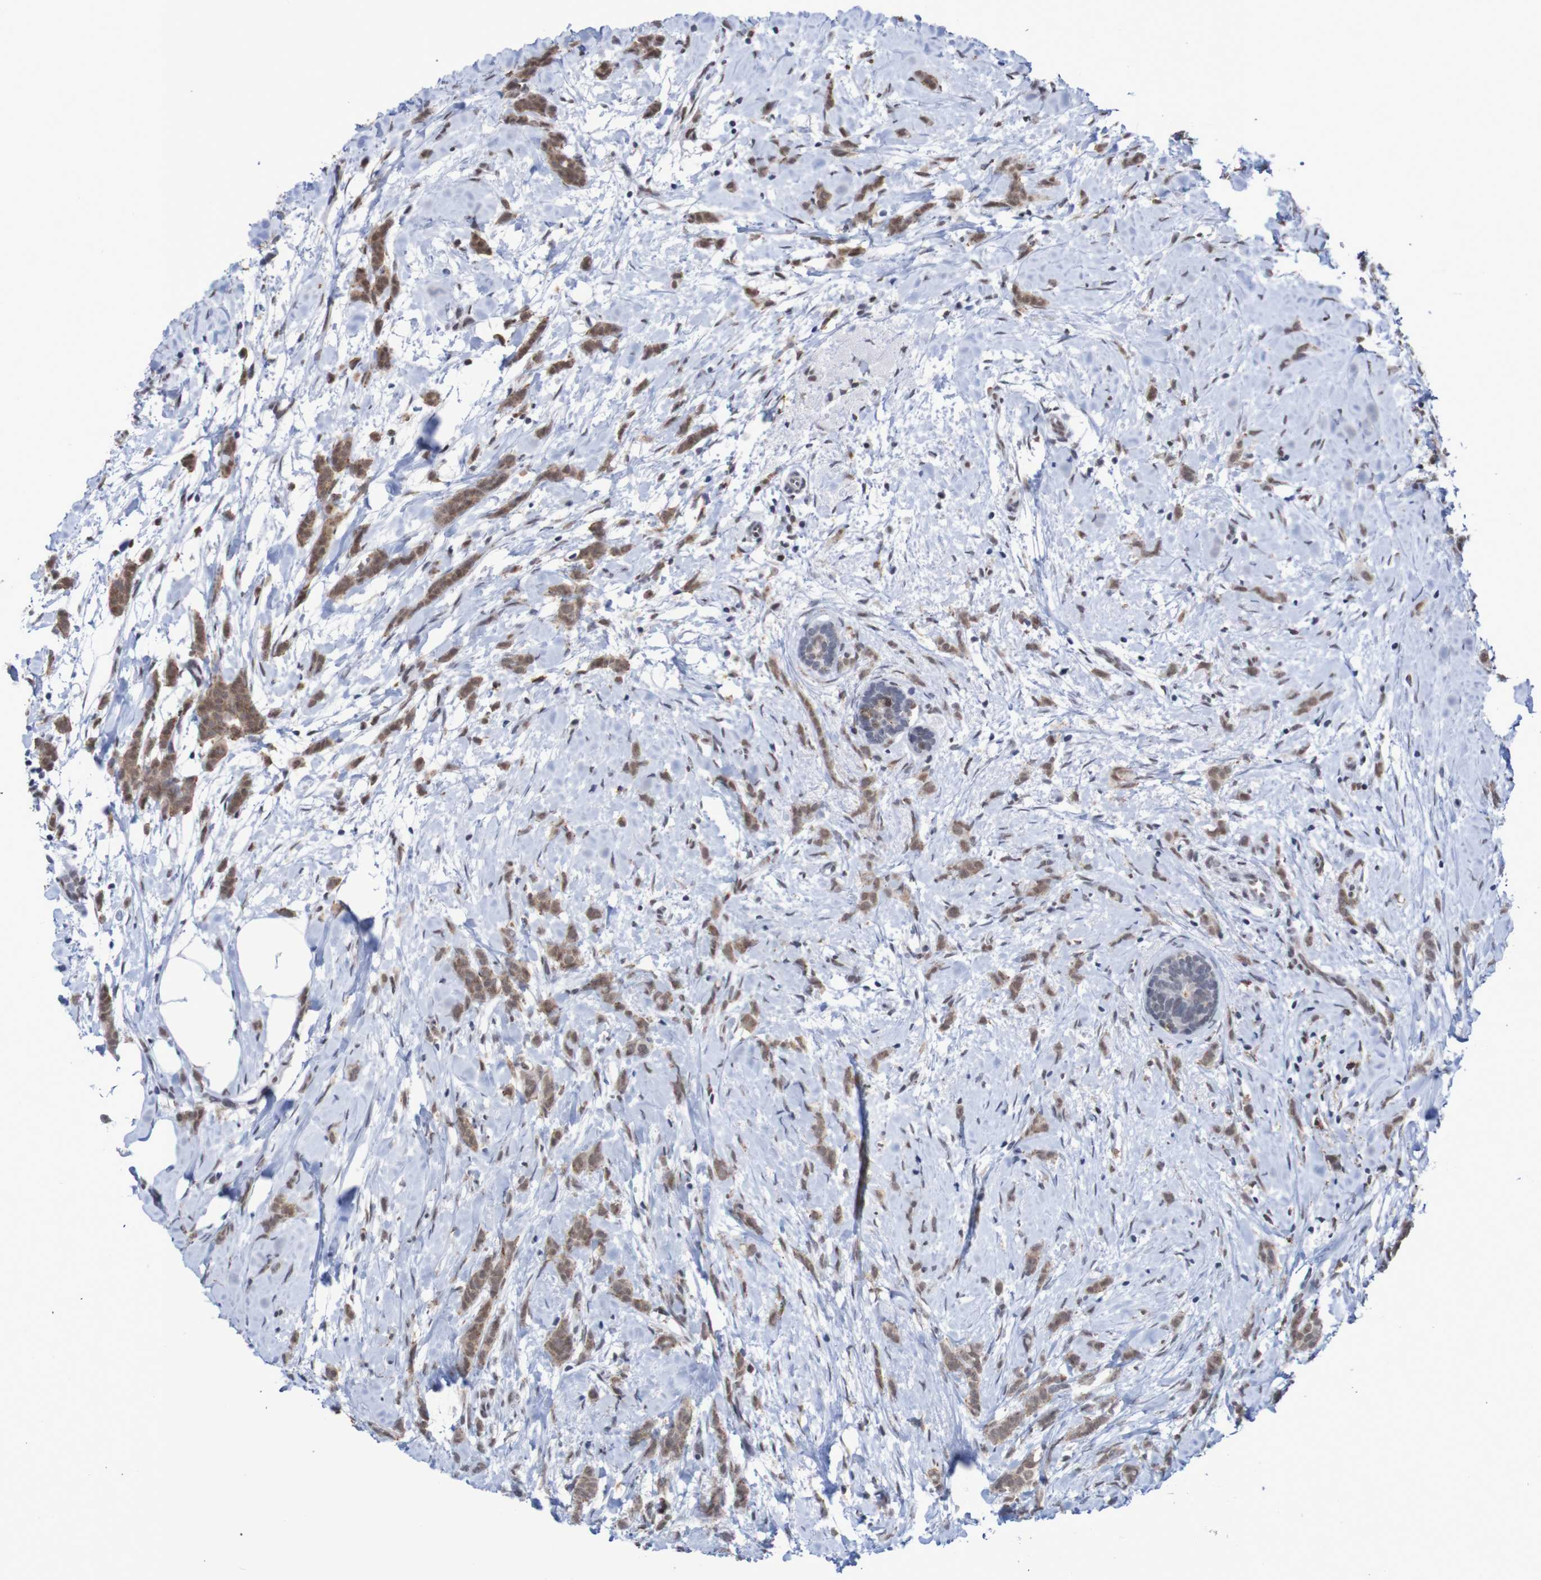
{"staining": {"intensity": "moderate", "quantity": ">75%", "location": "cytoplasmic/membranous"}, "tissue": "breast cancer", "cell_type": "Tumor cells", "image_type": "cancer", "snomed": [{"axis": "morphology", "description": "Lobular carcinoma, in situ"}, {"axis": "morphology", "description": "Lobular carcinoma"}, {"axis": "topography", "description": "Breast"}], "caption": "Breast cancer (lobular carcinoma) stained with a brown dye reveals moderate cytoplasmic/membranous positive positivity in approximately >75% of tumor cells.", "gene": "MRTFB", "patient": {"sex": "female", "age": 41}}